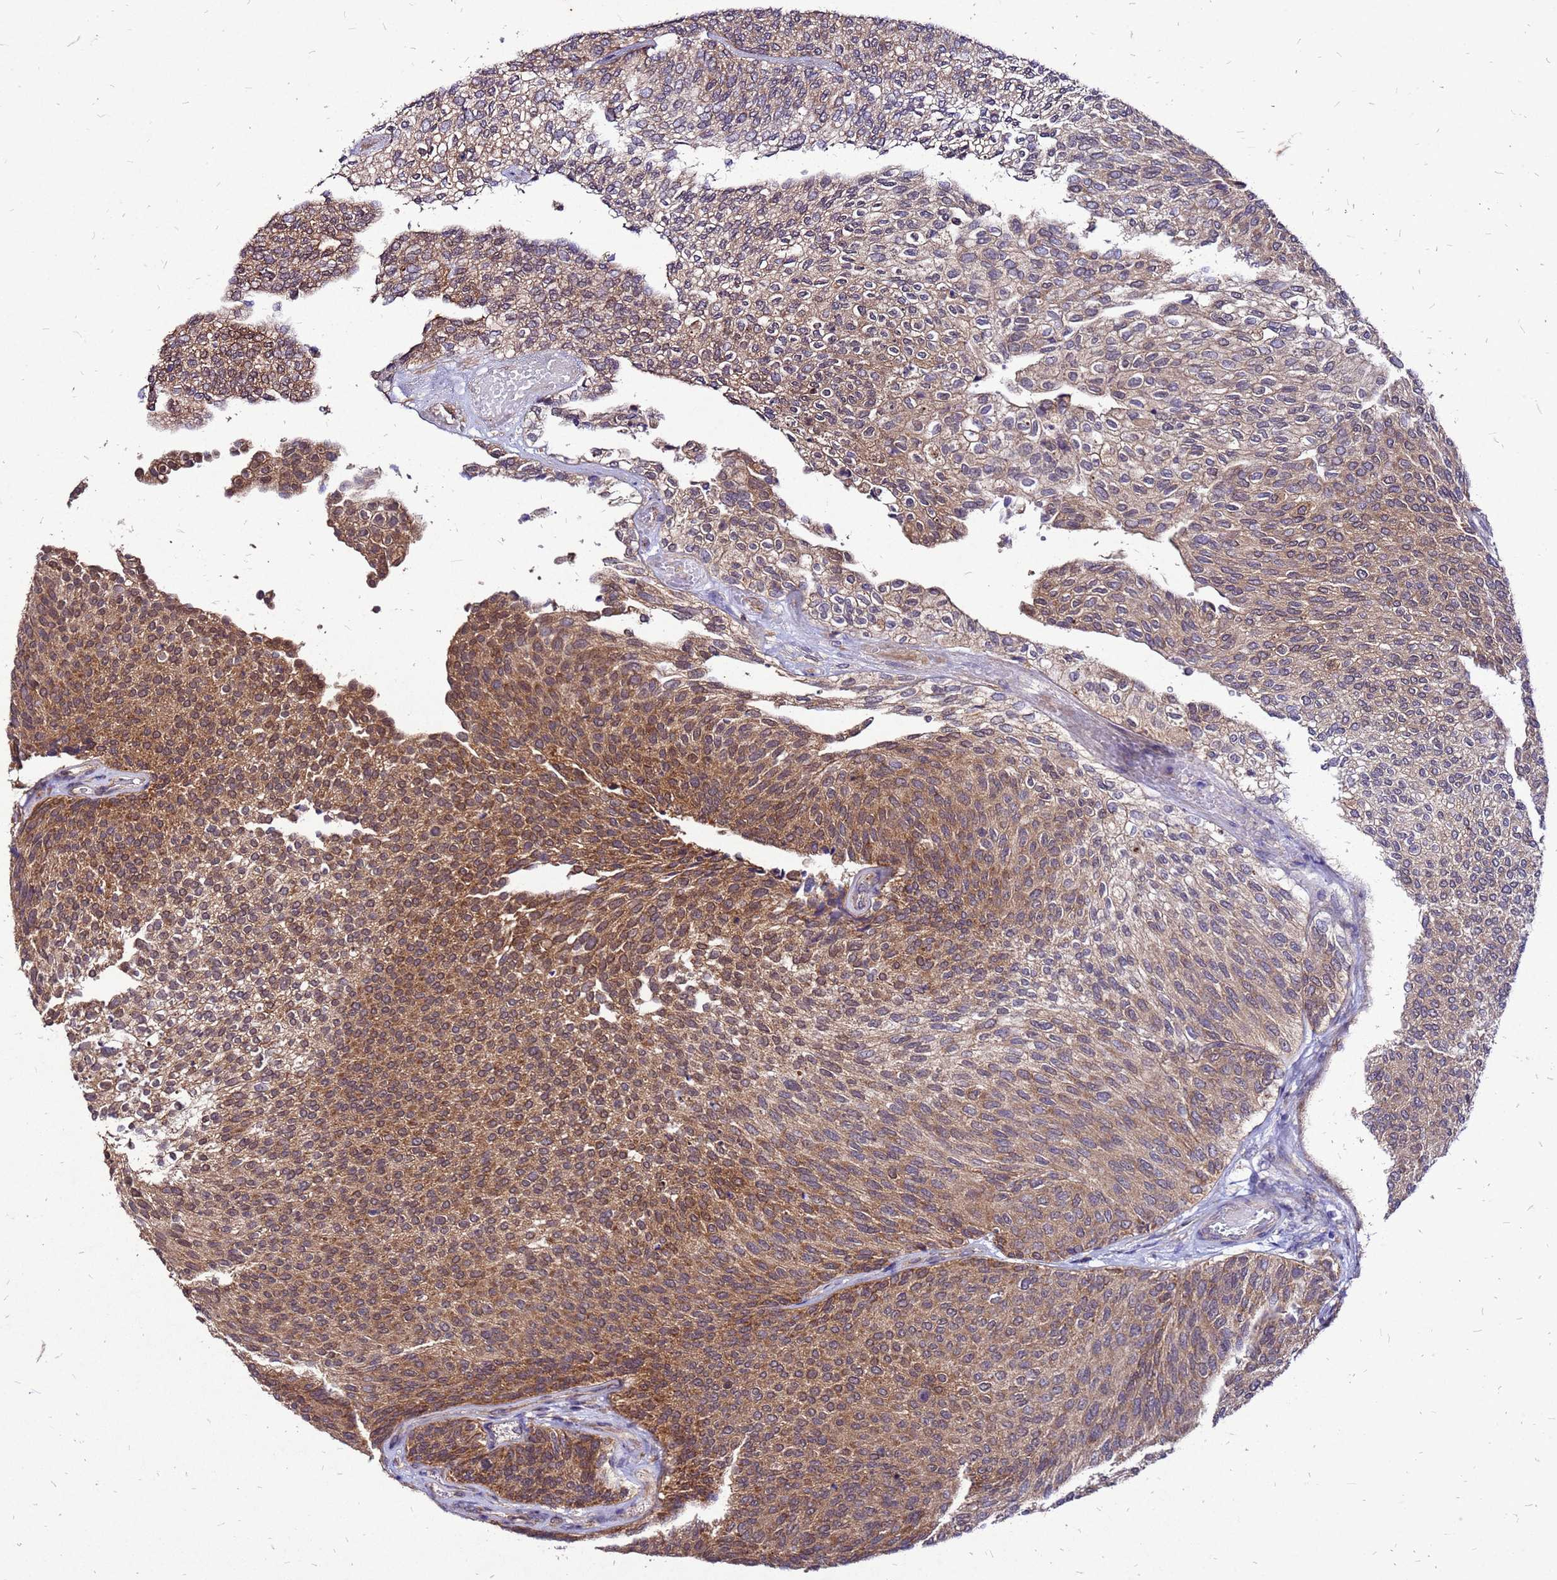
{"staining": {"intensity": "moderate", "quantity": "25%-75%", "location": "cytoplasmic/membranous"}, "tissue": "urothelial cancer", "cell_type": "Tumor cells", "image_type": "cancer", "snomed": [{"axis": "morphology", "description": "Urothelial carcinoma, Low grade"}, {"axis": "topography", "description": "Urinary bladder"}], "caption": "A micrograph of low-grade urothelial carcinoma stained for a protein shows moderate cytoplasmic/membranous brown staining in tumor cells.", "gene": "DUSP23", "patient": {"sex": "female", "age": 79}}